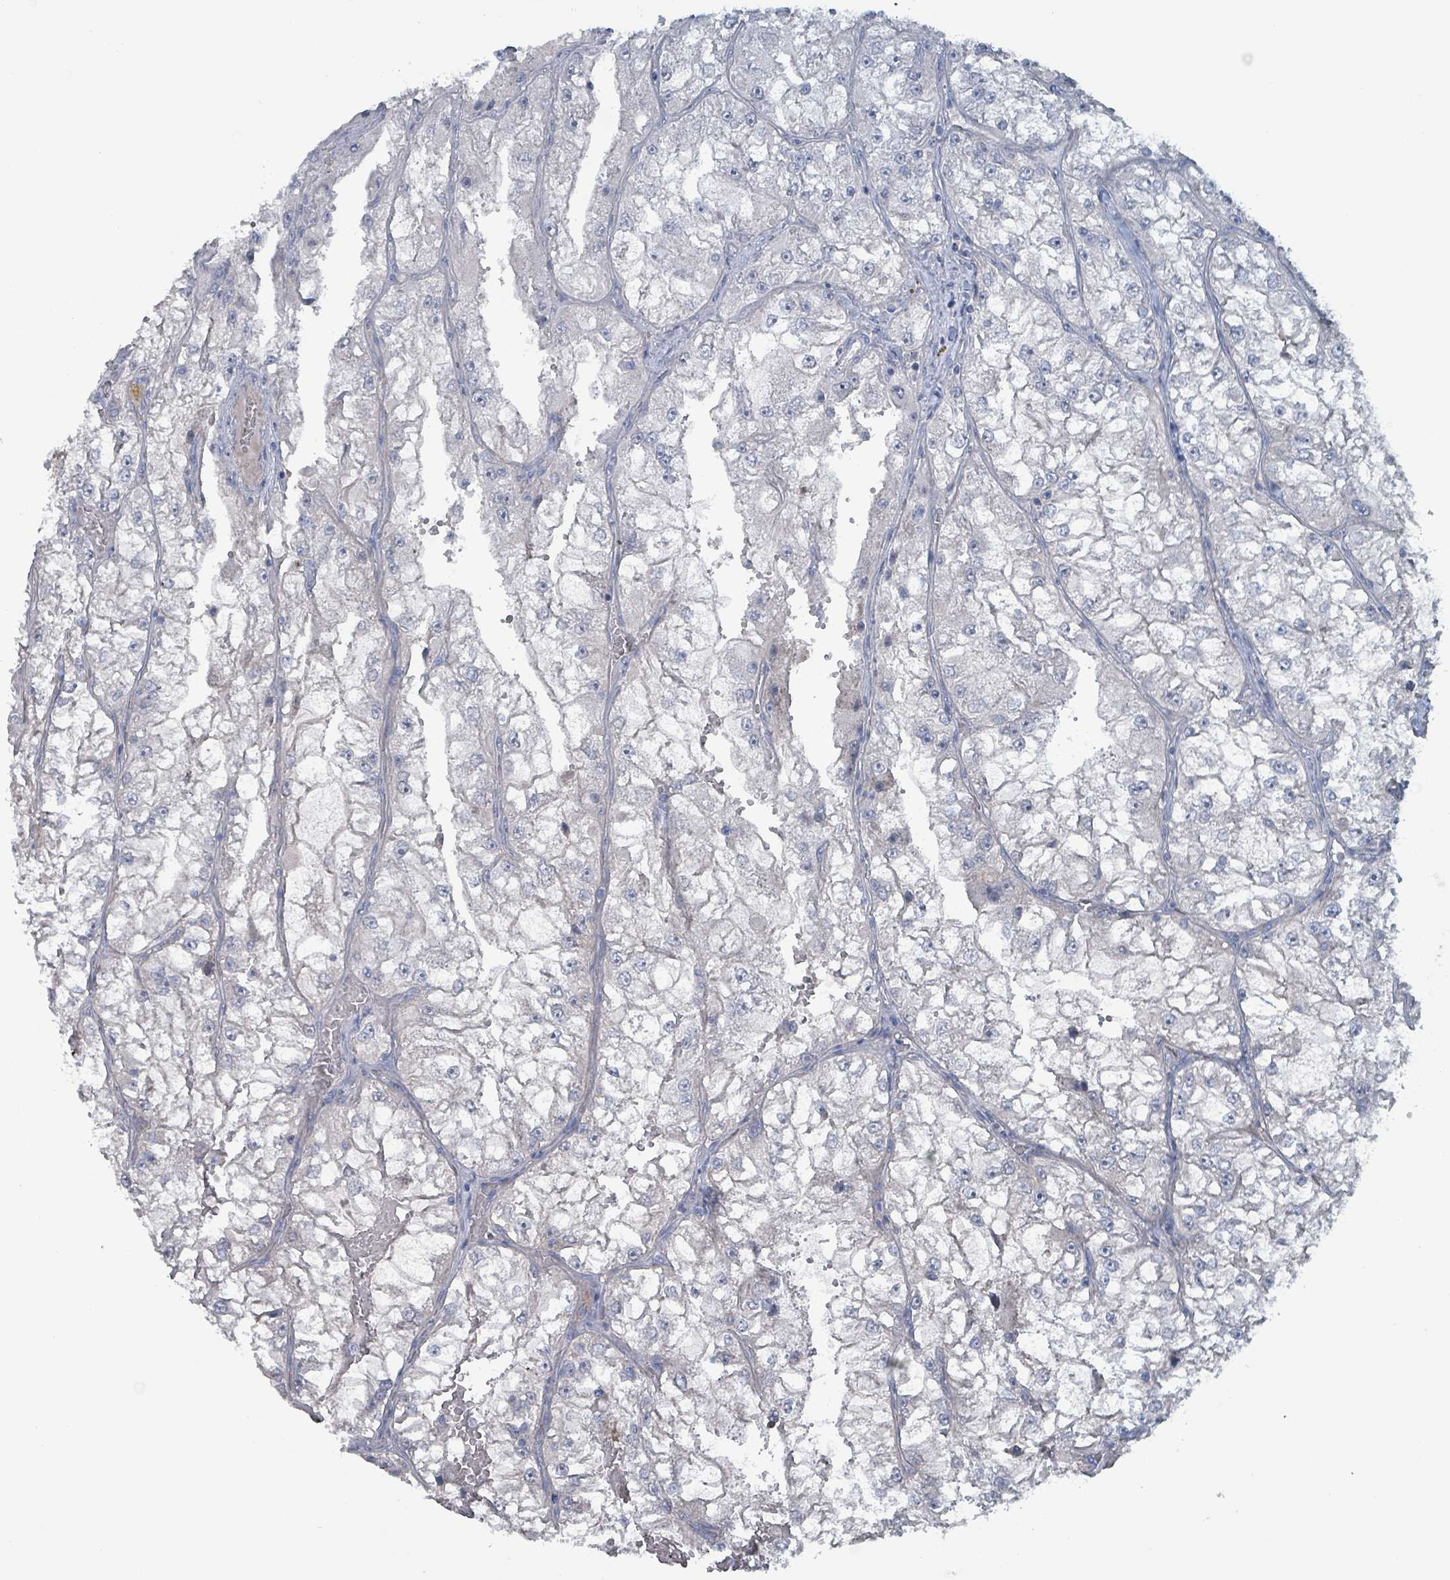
{"staining": {"intensity": "negative", "quantity": "none", "location": "none"}, "tissue": "renal cancer", "cell_type": "Tumor cells", "image_type": "cancer", "snomed": [{"axis": "morphology", "description": "Adenocarcinoma, NOS"}, {"axis": "topography", "description": "Kidney"}], "caption": "The histopathology image shows no significant staining in tumor cells of renal cancer.", "gene": "TAAR5", "patient": {"sex": "female", "age": 72}}